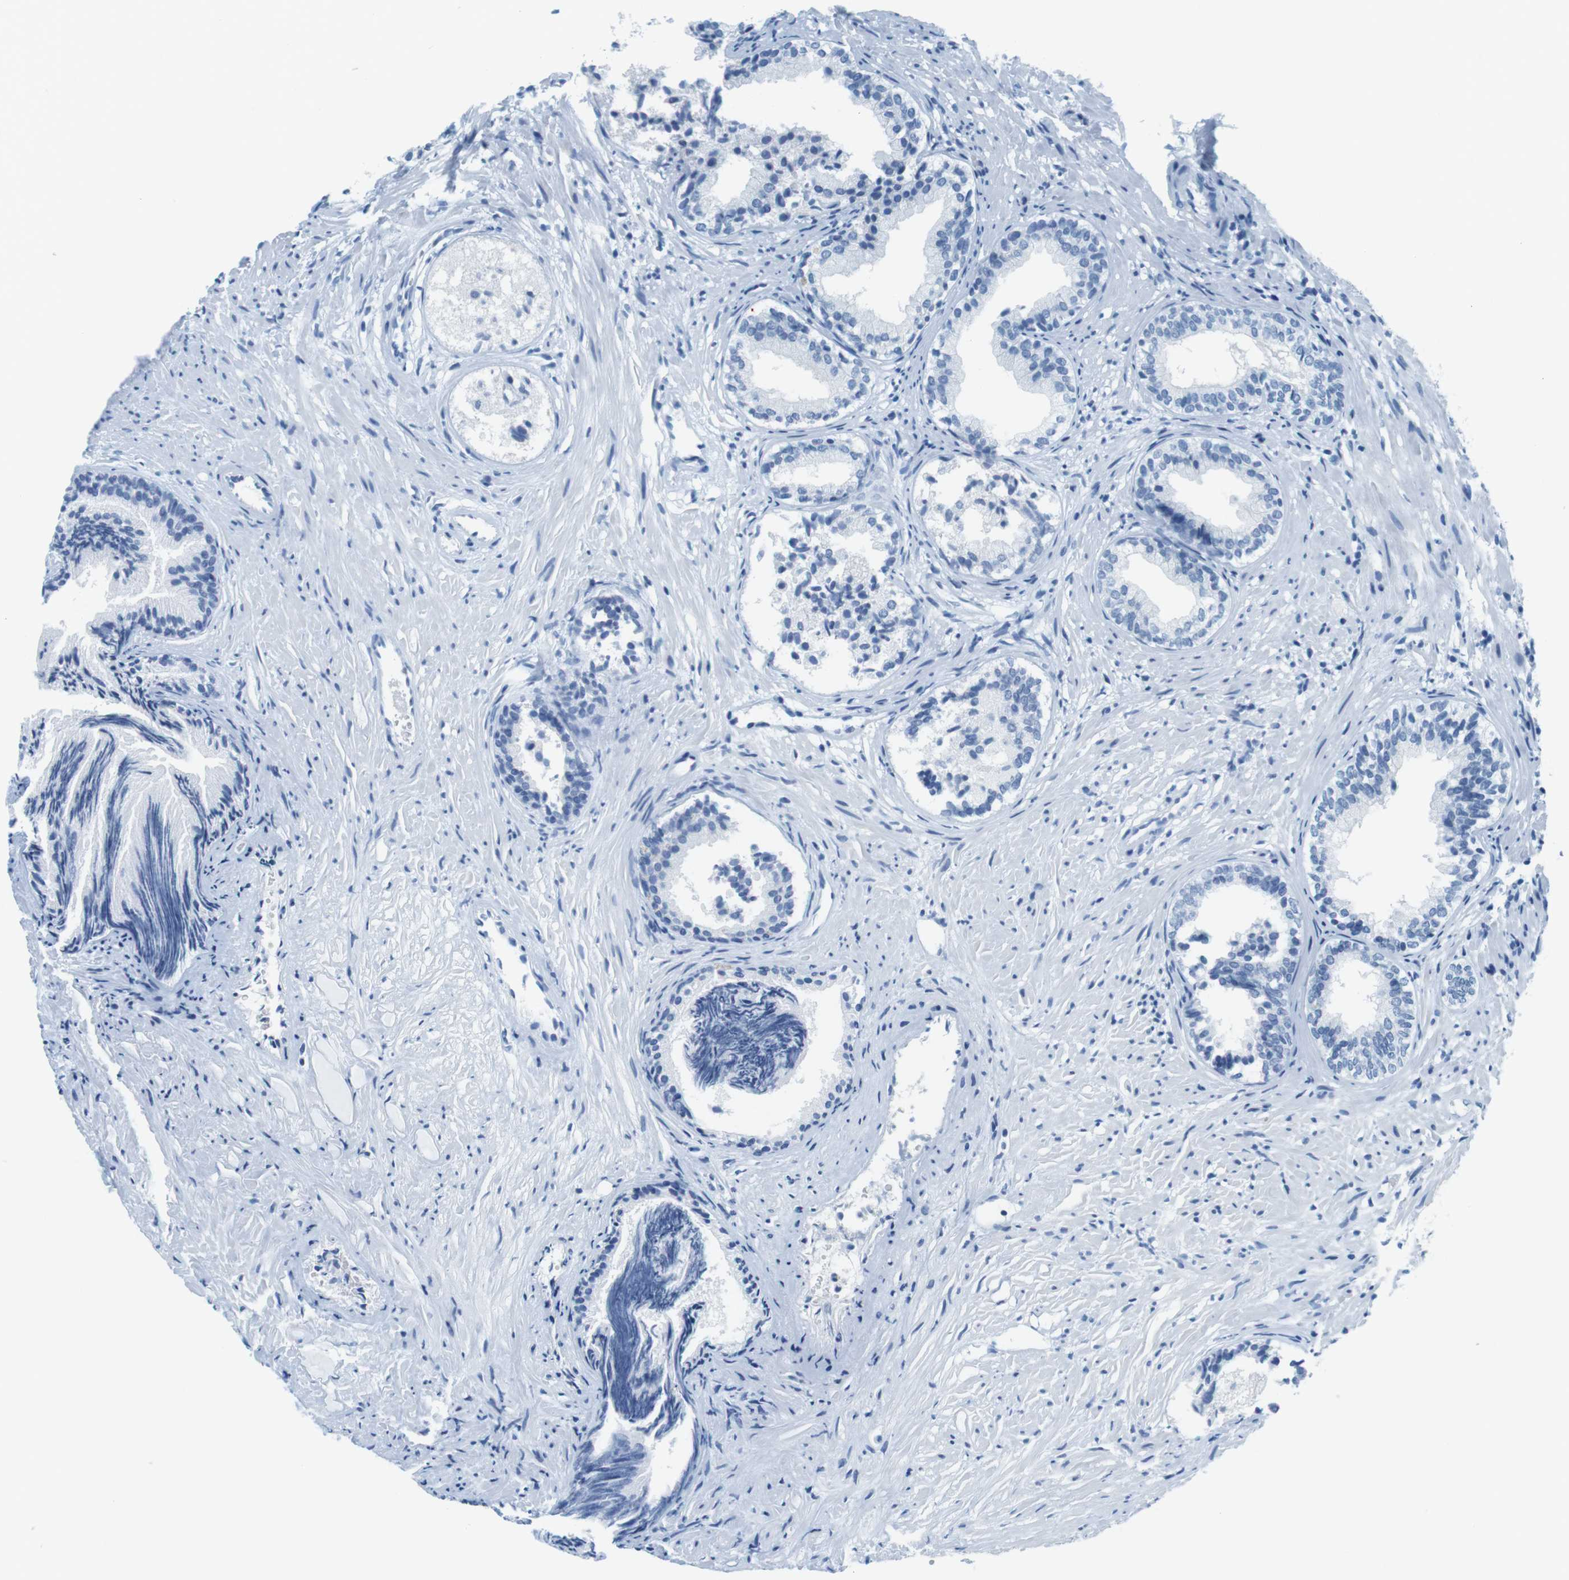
{"staining": {"intensity": "negative", "quantity": "none", "location": "none"}, "tissue": "prostate", "cell_type": "Glandular cells", "image_type": "normal", "snomed": [{"axis": "morphology", "description": "Normal tissue, NOS"}, {"axis": "topography", "description": "Prostate"}], "caption": "This histopathology image is of benign prostate stained with immunohistochemistry (IHC) to label a protein in brown with the nuclei are counter-stained blue. There is no positivity in glandular cells.", "gene": "CYP2C9", "patient": {"sex": "male", "age": 76}}